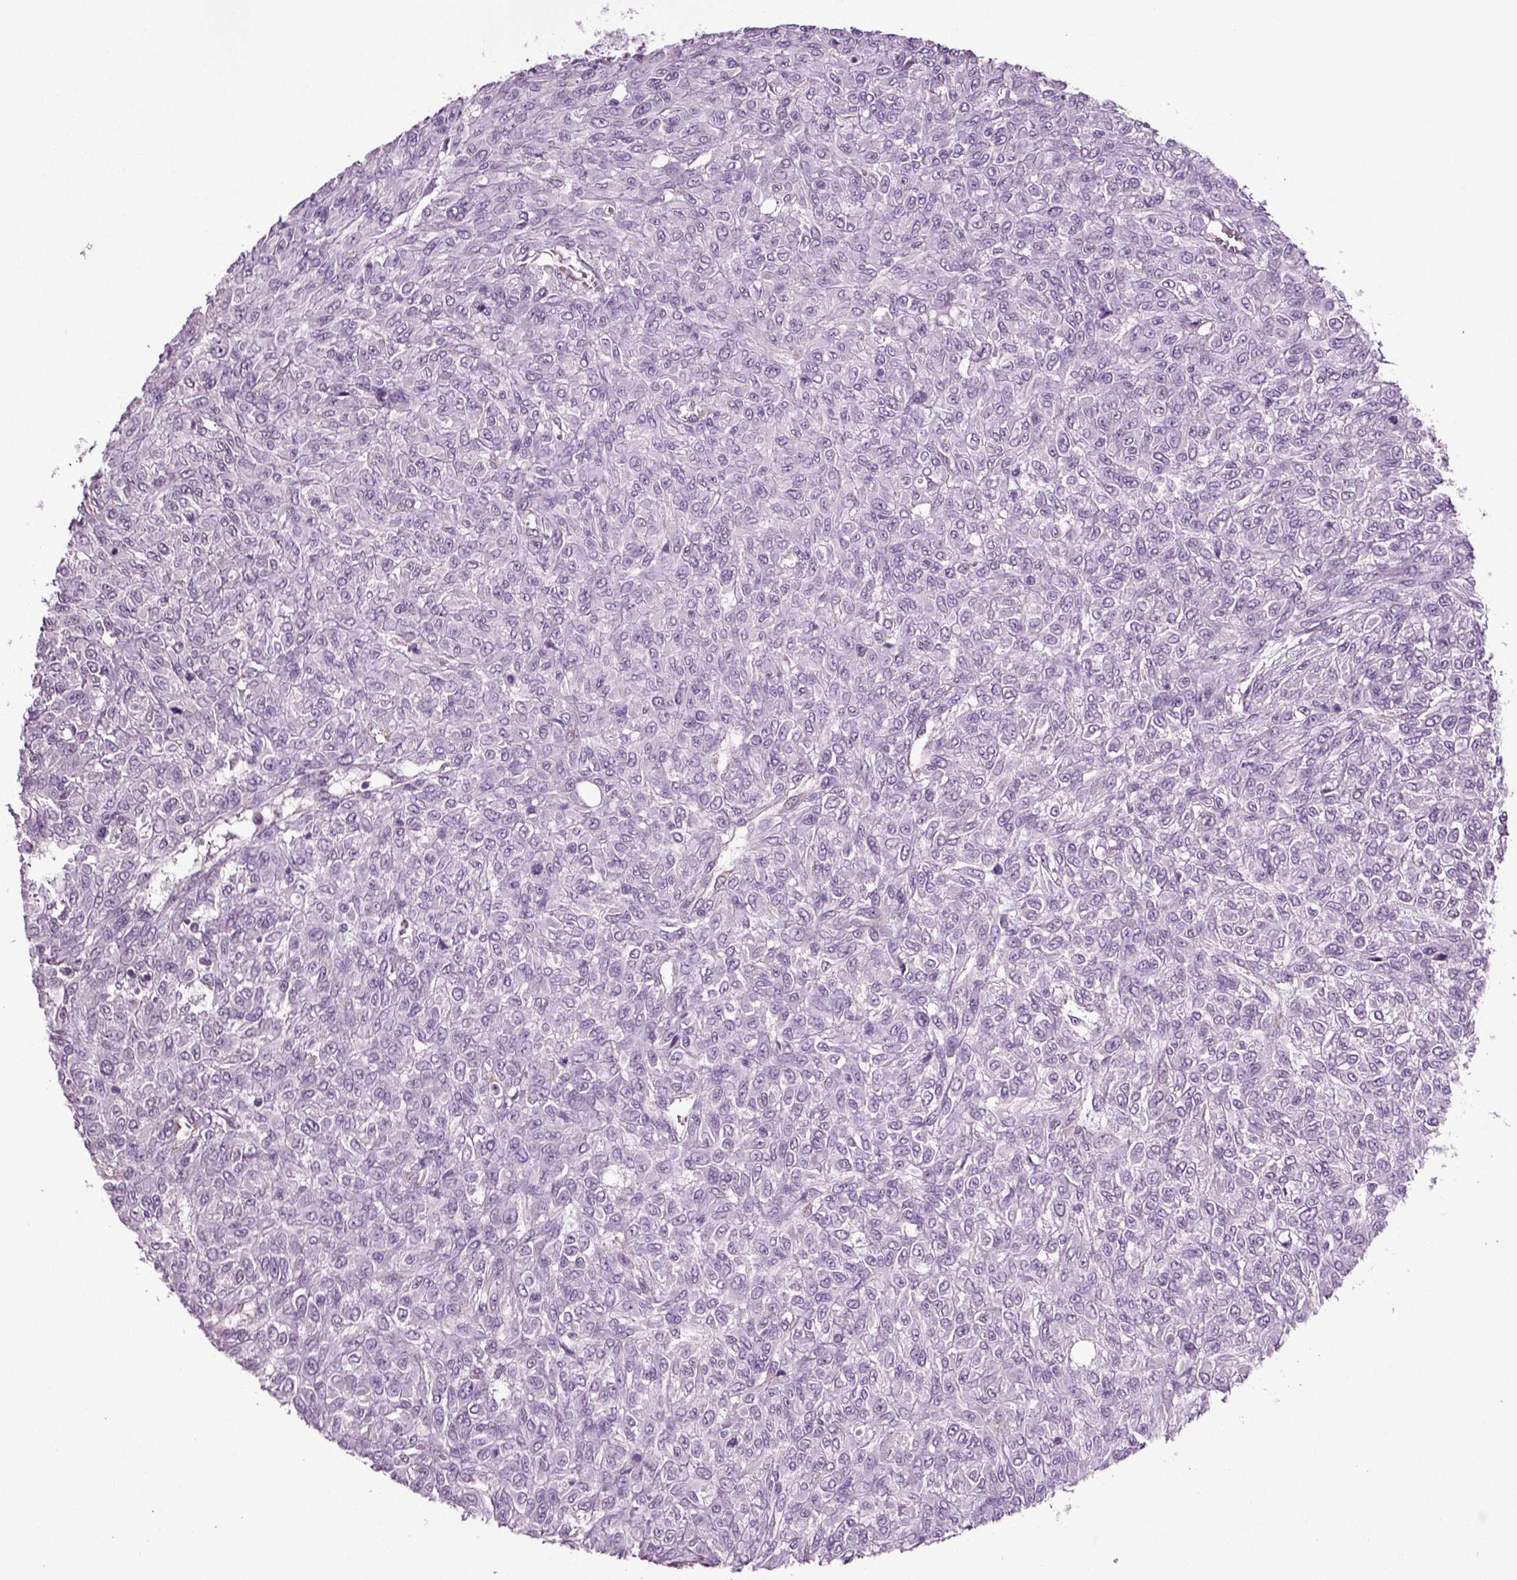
{"staining": {"intensity": "negative", "quantity": "none", "location": "none"}, "tissue": "renal cancer", "cell_type": "Tumor cells", "image_type": "cancer", "snomed": [{"axis": "morphology", "description": "Adenocarcinoma, NOS"}, {"axis": "topography", "description": "Kidney"}], "caption": "DAB (3,3'-diaminobenzidine) immunohistochemical staining of renal adenocarcinoma demonstrates no significant expression in tumor cells. (DAB (3,3'-diaminobenzidine) immunohistochemistry (IHC) with hematoxylin counter stain).", "gene": "COL9A2", "patient": {"sex": "male", "age": 58}}